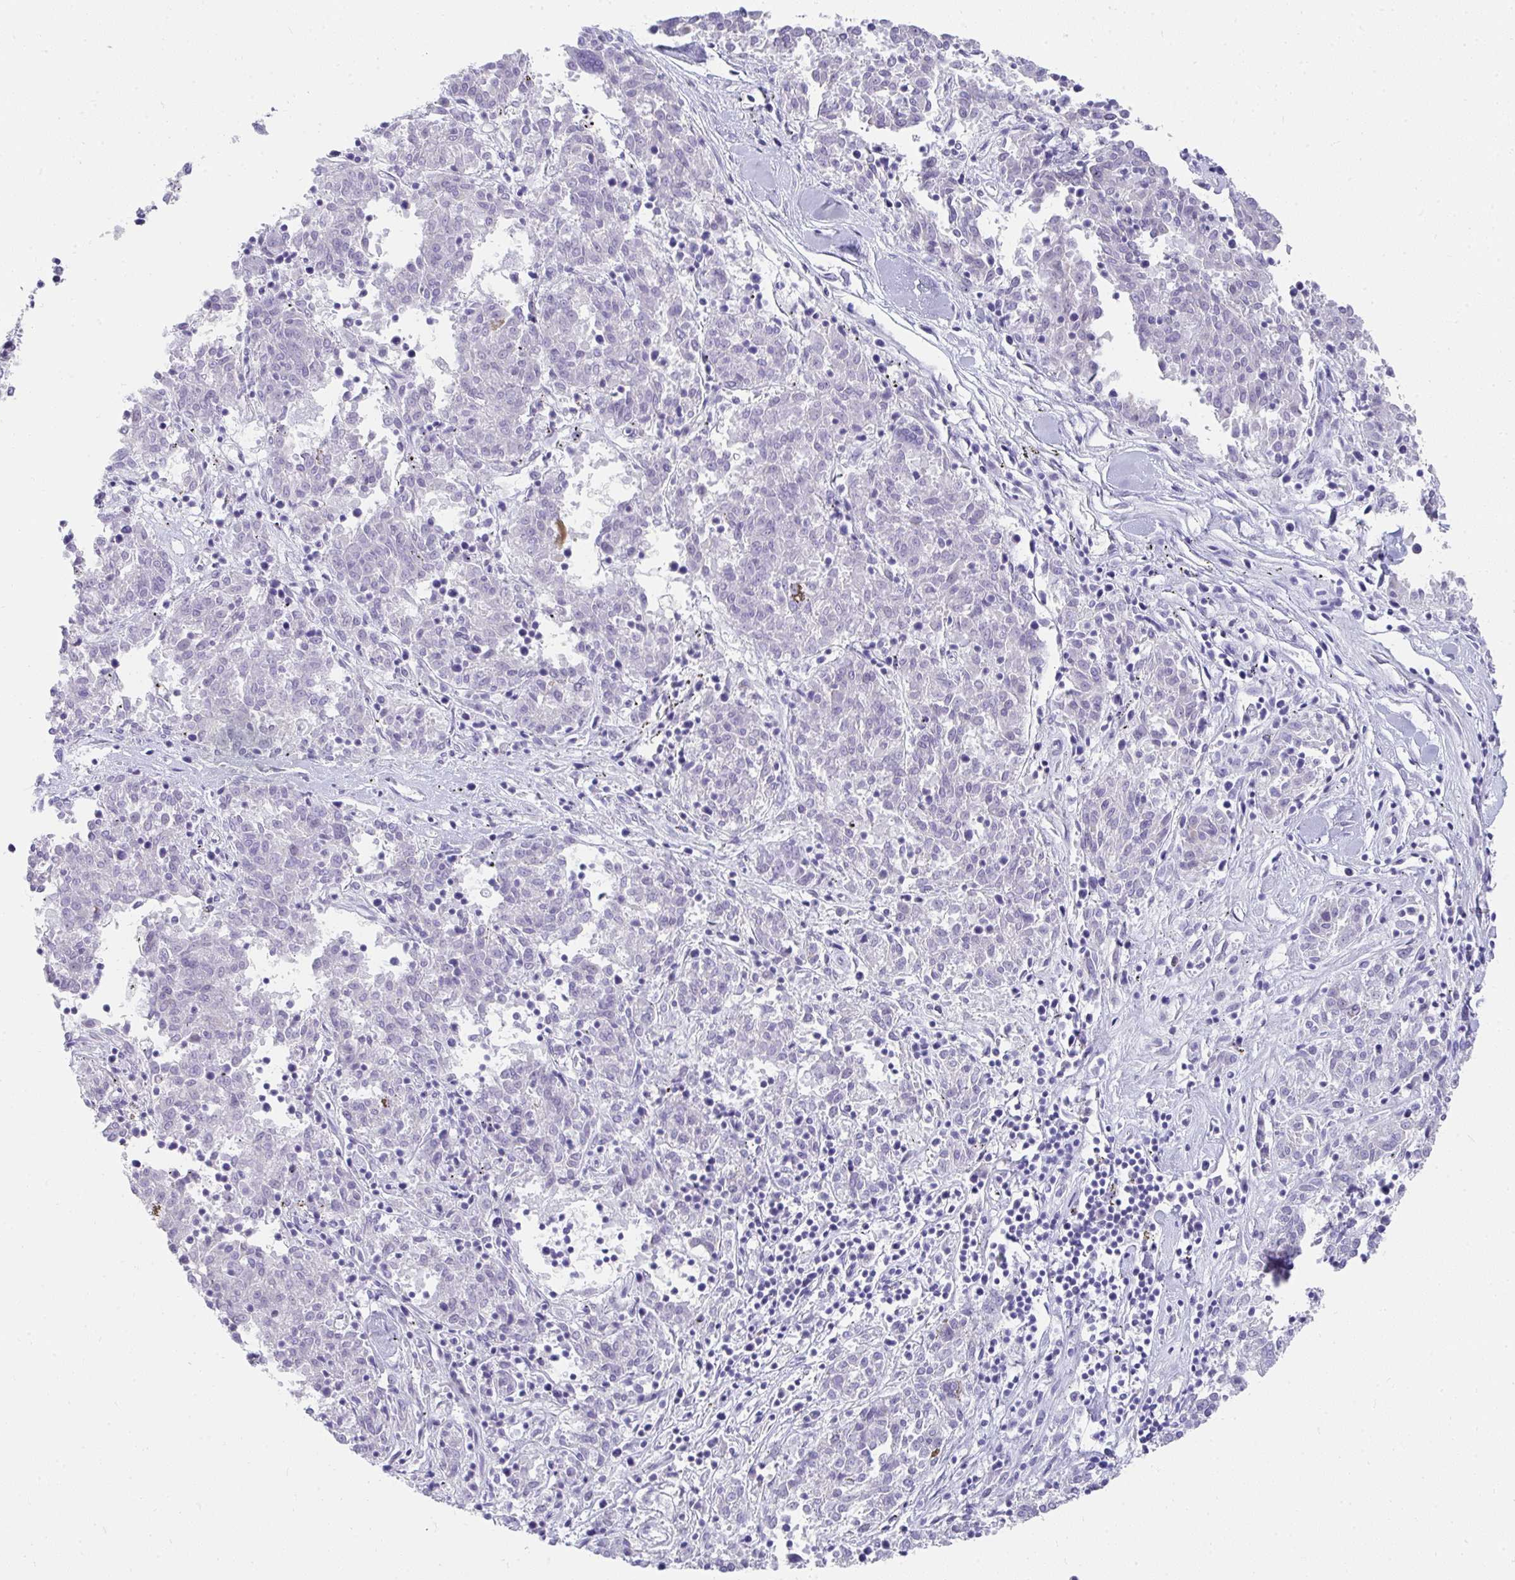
{"staining": {"intensity": "negative", "quantity": "none", "location": "none"}, "tissue": "melanoma", "cell_type": "Tumor cells", "image_type": "cancer", "snomed": [{"axis": "morphology", "description": "Malignant melanoma, NOS"}, {"axis": "topography", "description": "Skin"}], "caption": "This histopathology image is of malignant melanoma stained with IHC to label a protein in brown with the nuclei are counter-stained blue. There is no expression in tumor cells.", "gene": "TNNT1", "patient": {"sex": "female", "age": 72}}